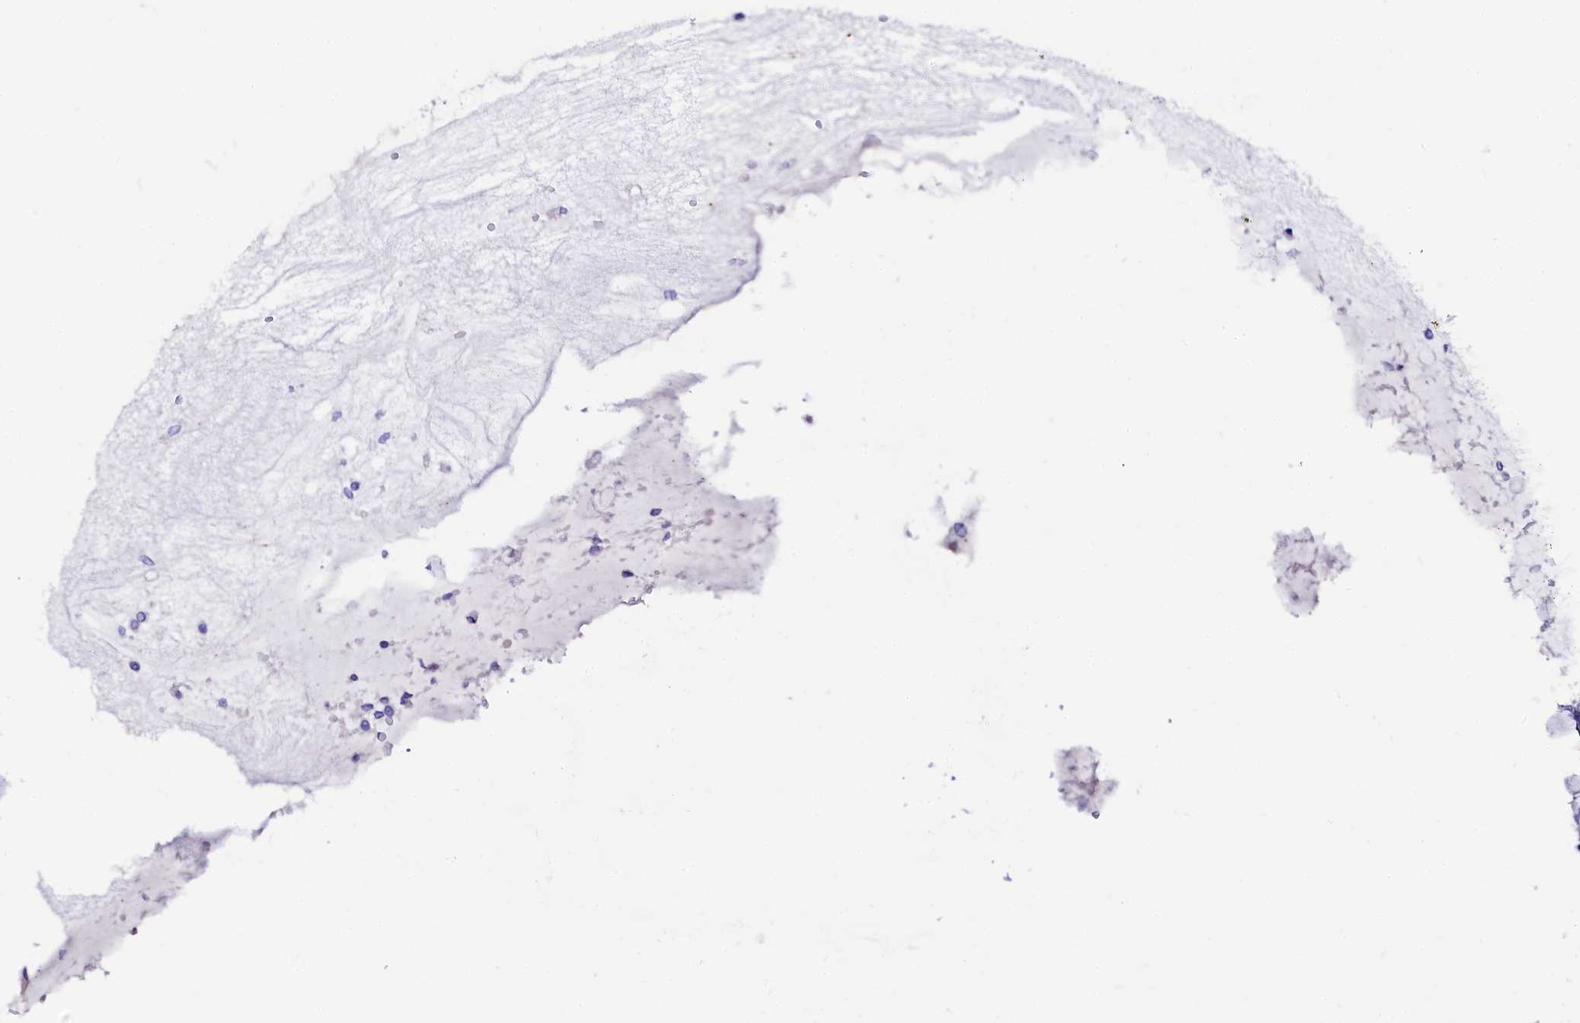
{"staining": {"intensity": "negative", "quantity": "none", "location": "none"}, "tissue": "stomach", "cell_type": "Glandular cells", "image_type": "normal", "snomed": [{"axis": "morphology", "description": "Normal tissue, NOS"}, {"axis": "topography", "description": "Stomach"}, {"axis": "topography", "description": "Stomach, lower"}], "caption": "There is no significant expression in glandular cells of stomach. The staining is performed using DAB brown chromogen with nuclei counter-stained in using hematoxylin.", "gene": "SFR1", "patient": {"sex": "female", "age": 56}}